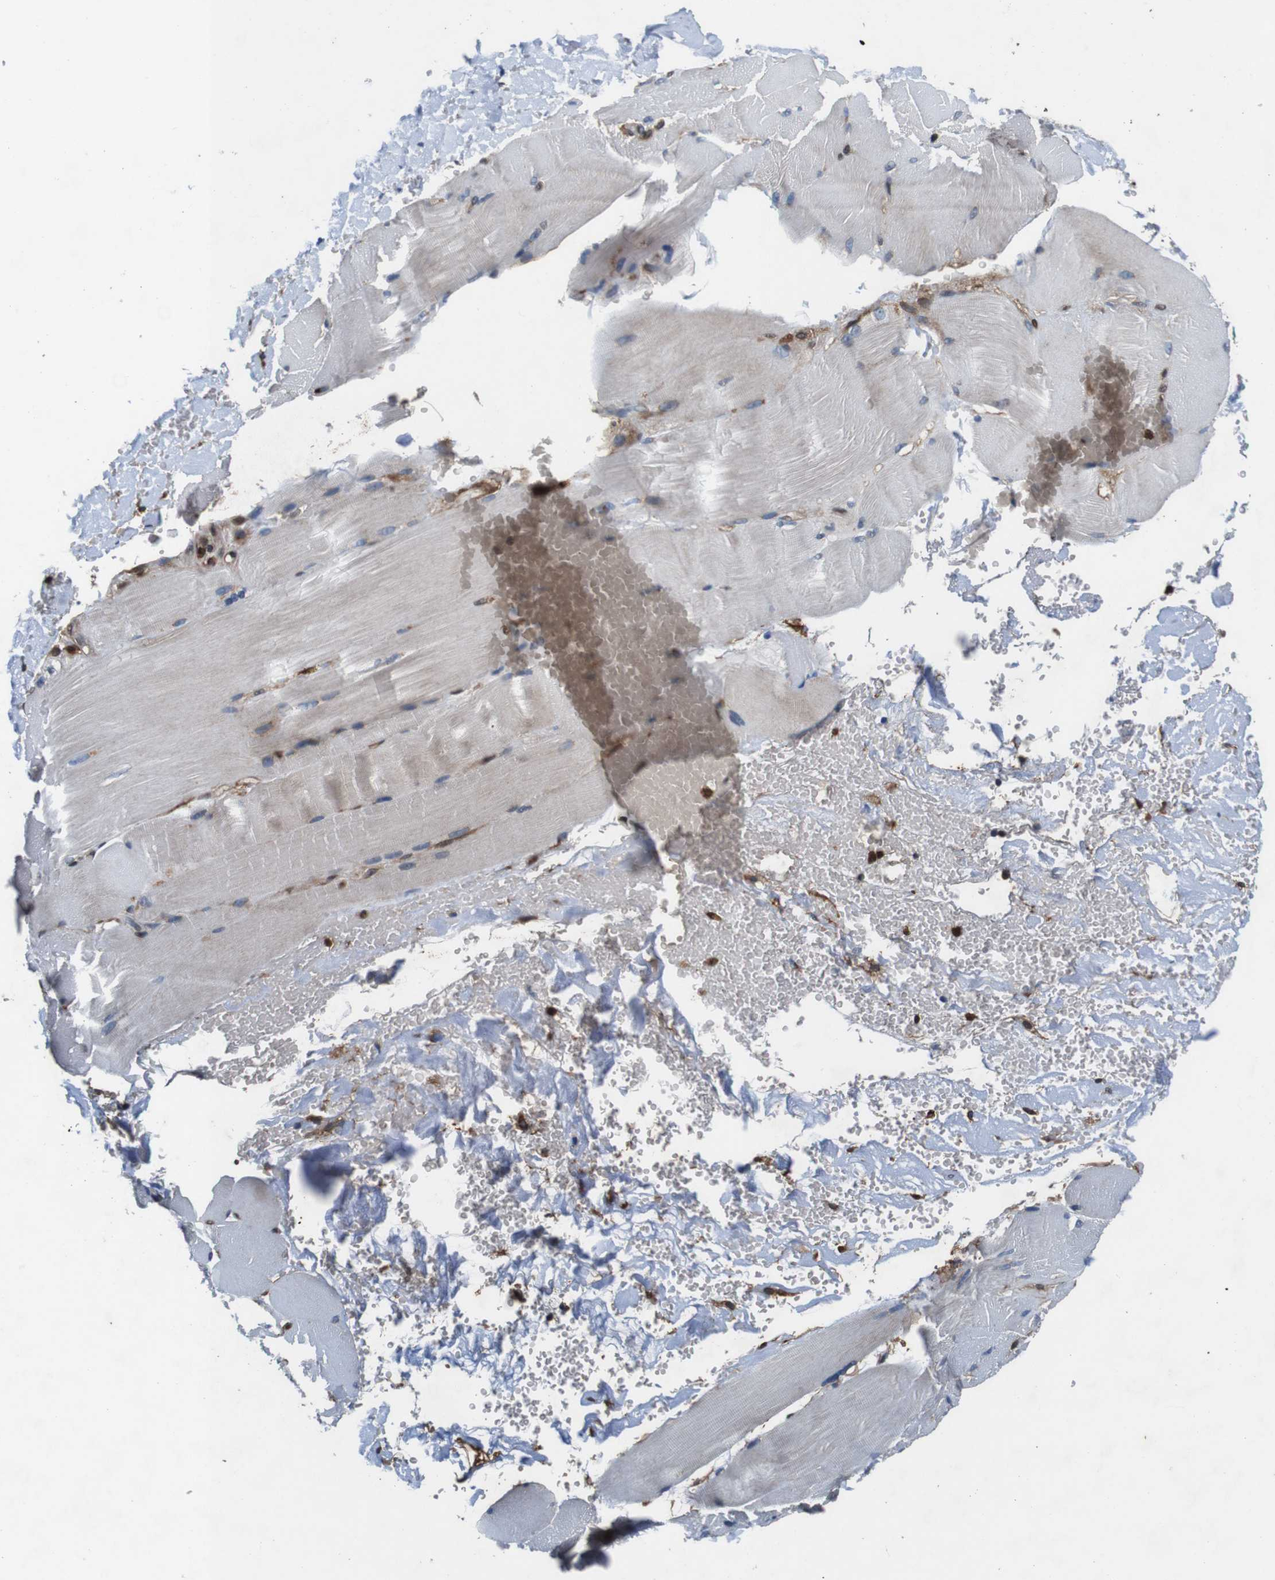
{"staining": {"intensity": "negative", "quantity": "none", "location": "none"}, "tissue": "skeletal muscle", "cell_type": "Myocytes", "image_type": "normal", "snomed": [{"axis": "morphology", "description": "Normal tissue, NOS"}, {"axis": "topography", "description": "Skin"}, {"axis": "topography", "description": "Skeletal muscle"}], "caption": "An image of human skeletal muscle is negative for staining in myocytes. (DAB (3,3'-diaminobenzidine) immunohistochemistry visualized using brightfield microscopy, high magnification).", "gene": "ANXA1", "patient": {"sex": "male", "age": 83}}